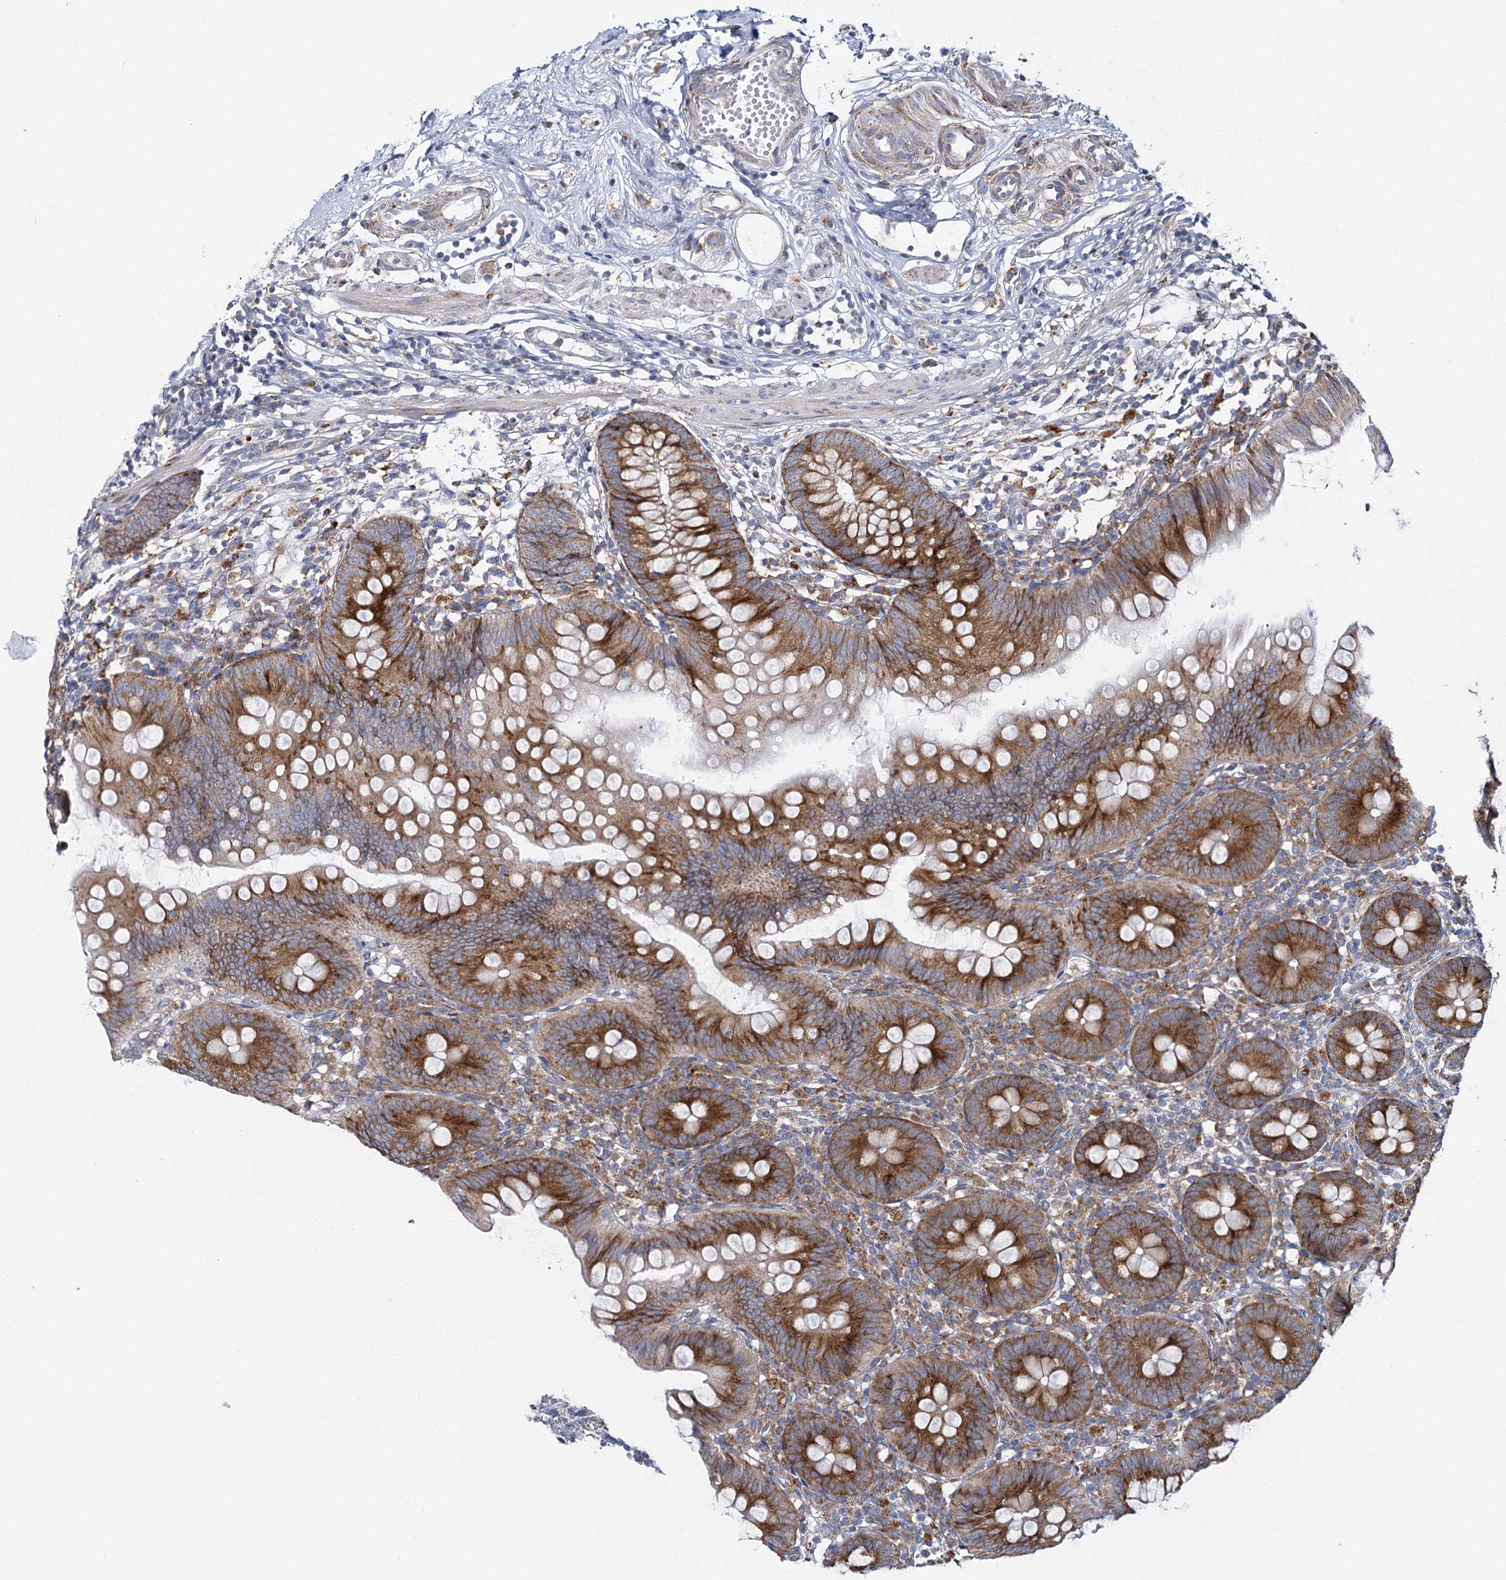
{"staining": {"intensity": "moderate", "quantity": ">75%", "location": "cytoplasmic/membranous"}, "tissue": "appendix", "cell_type": "Glandular cells", "image_type": "normal", "snomed": [{"axis": "morphology", "description": "Normal tissue, NOS"}, {"axis": "topography", "description": "Appendix"}], "caption": "Moderate cytoplasmic/membranous expression for a protein is present in approximately >75% of glandular cells of unremarkable appendix using immunohistochemistry.", "gene": "THUMPD3", "patient": {"sex": "female", "age": 62}}